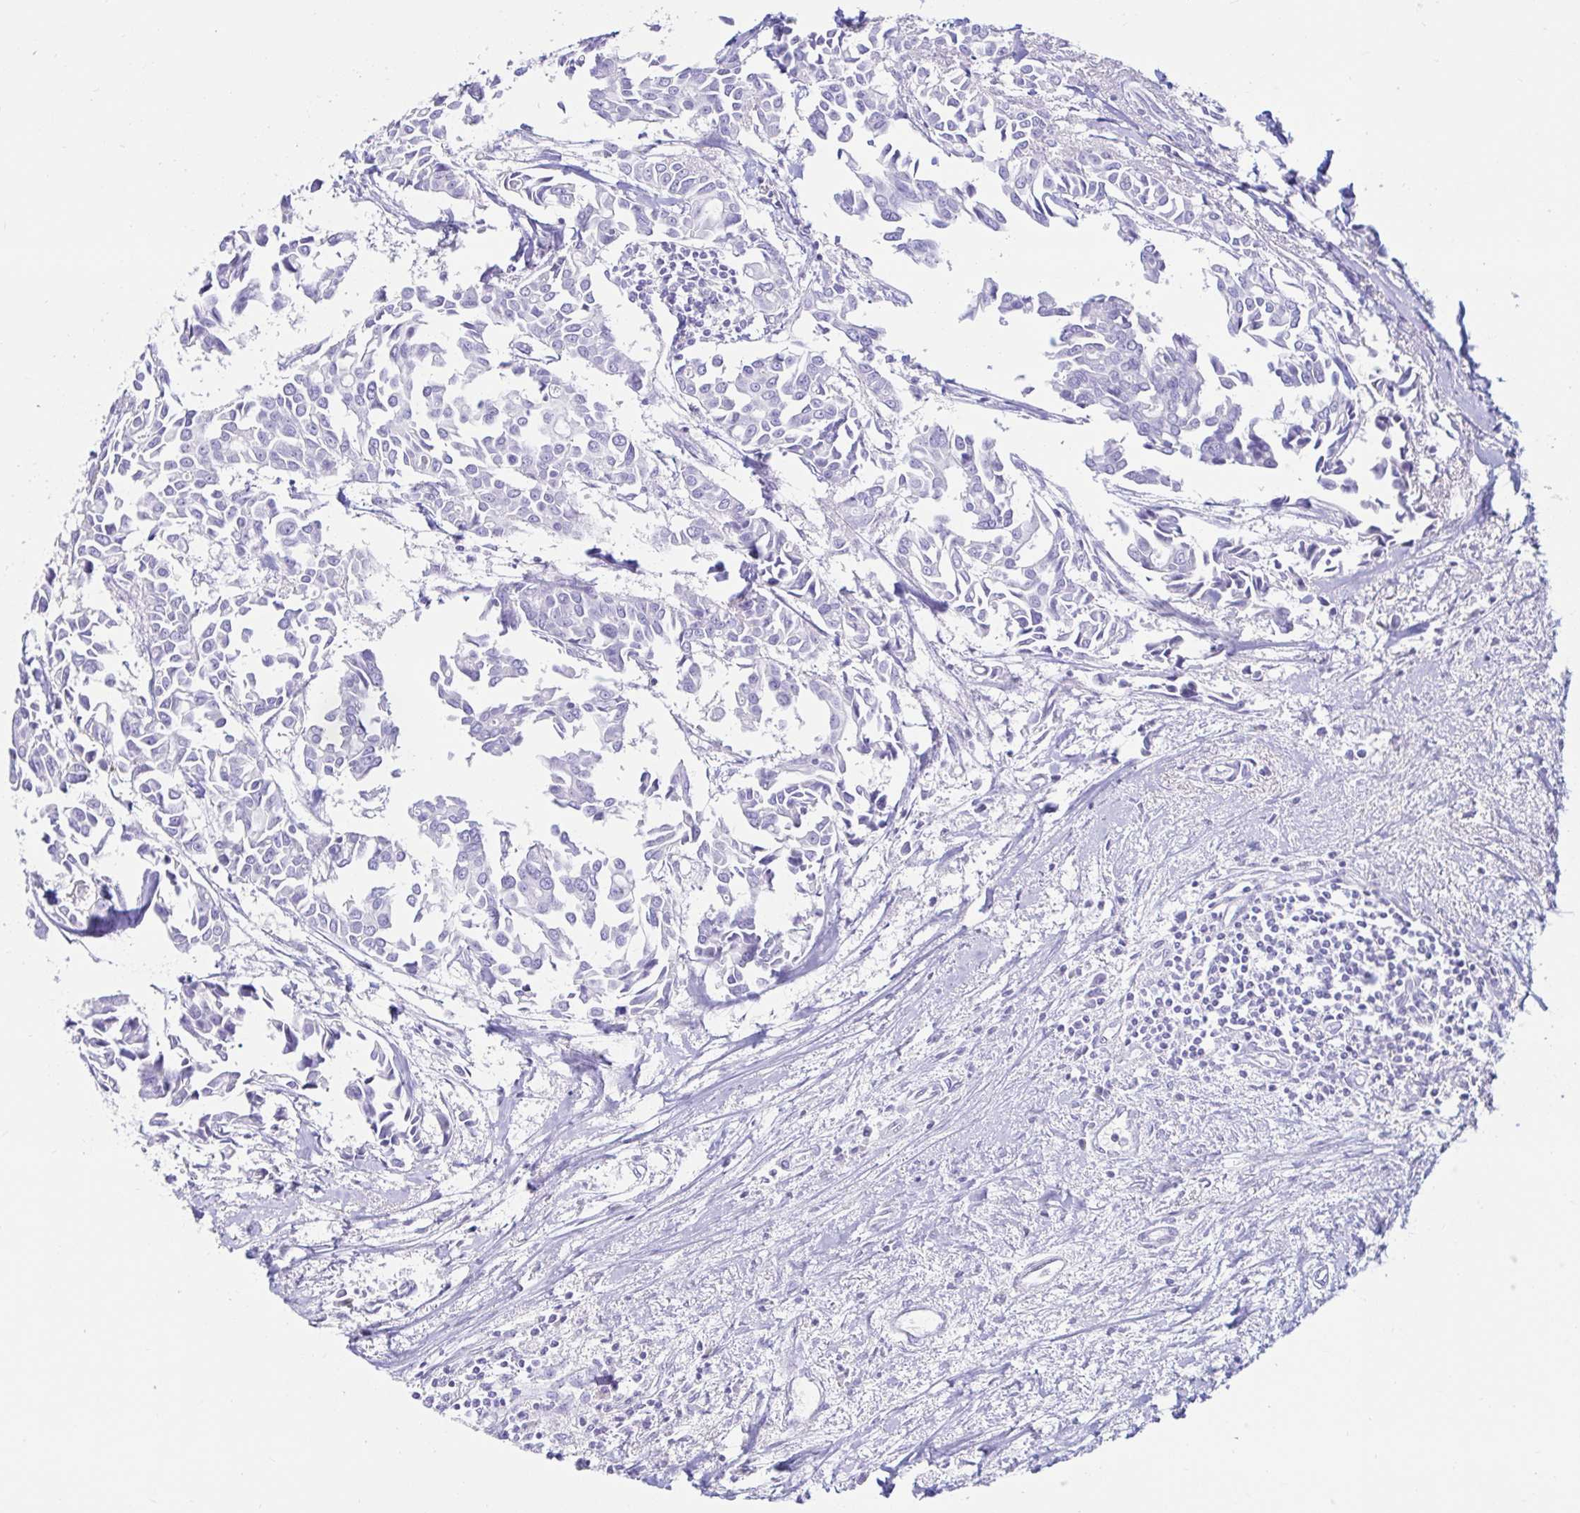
{"staining": {"intensity": "negative", "quantity": "none", "location": "none"}, "tissue": "breast cancer", "cell_type": "Tumor cells", "image_type": "cancer", "snomed": [{"axis": "morphology", "description": "Duct carcinoma"}, {"axis": "topography", "description": "Breast"}], "caption": "The immunohistochemistry (IHC) photomicrograph has no significant expression in tumor cells of breast cancer tissue. The staining is performed using DAB brown chromogen with nuclei counter-stained in using hematoxylin.", "gene": "BEST1", "patient": {"sex": "female", "age": 54}}